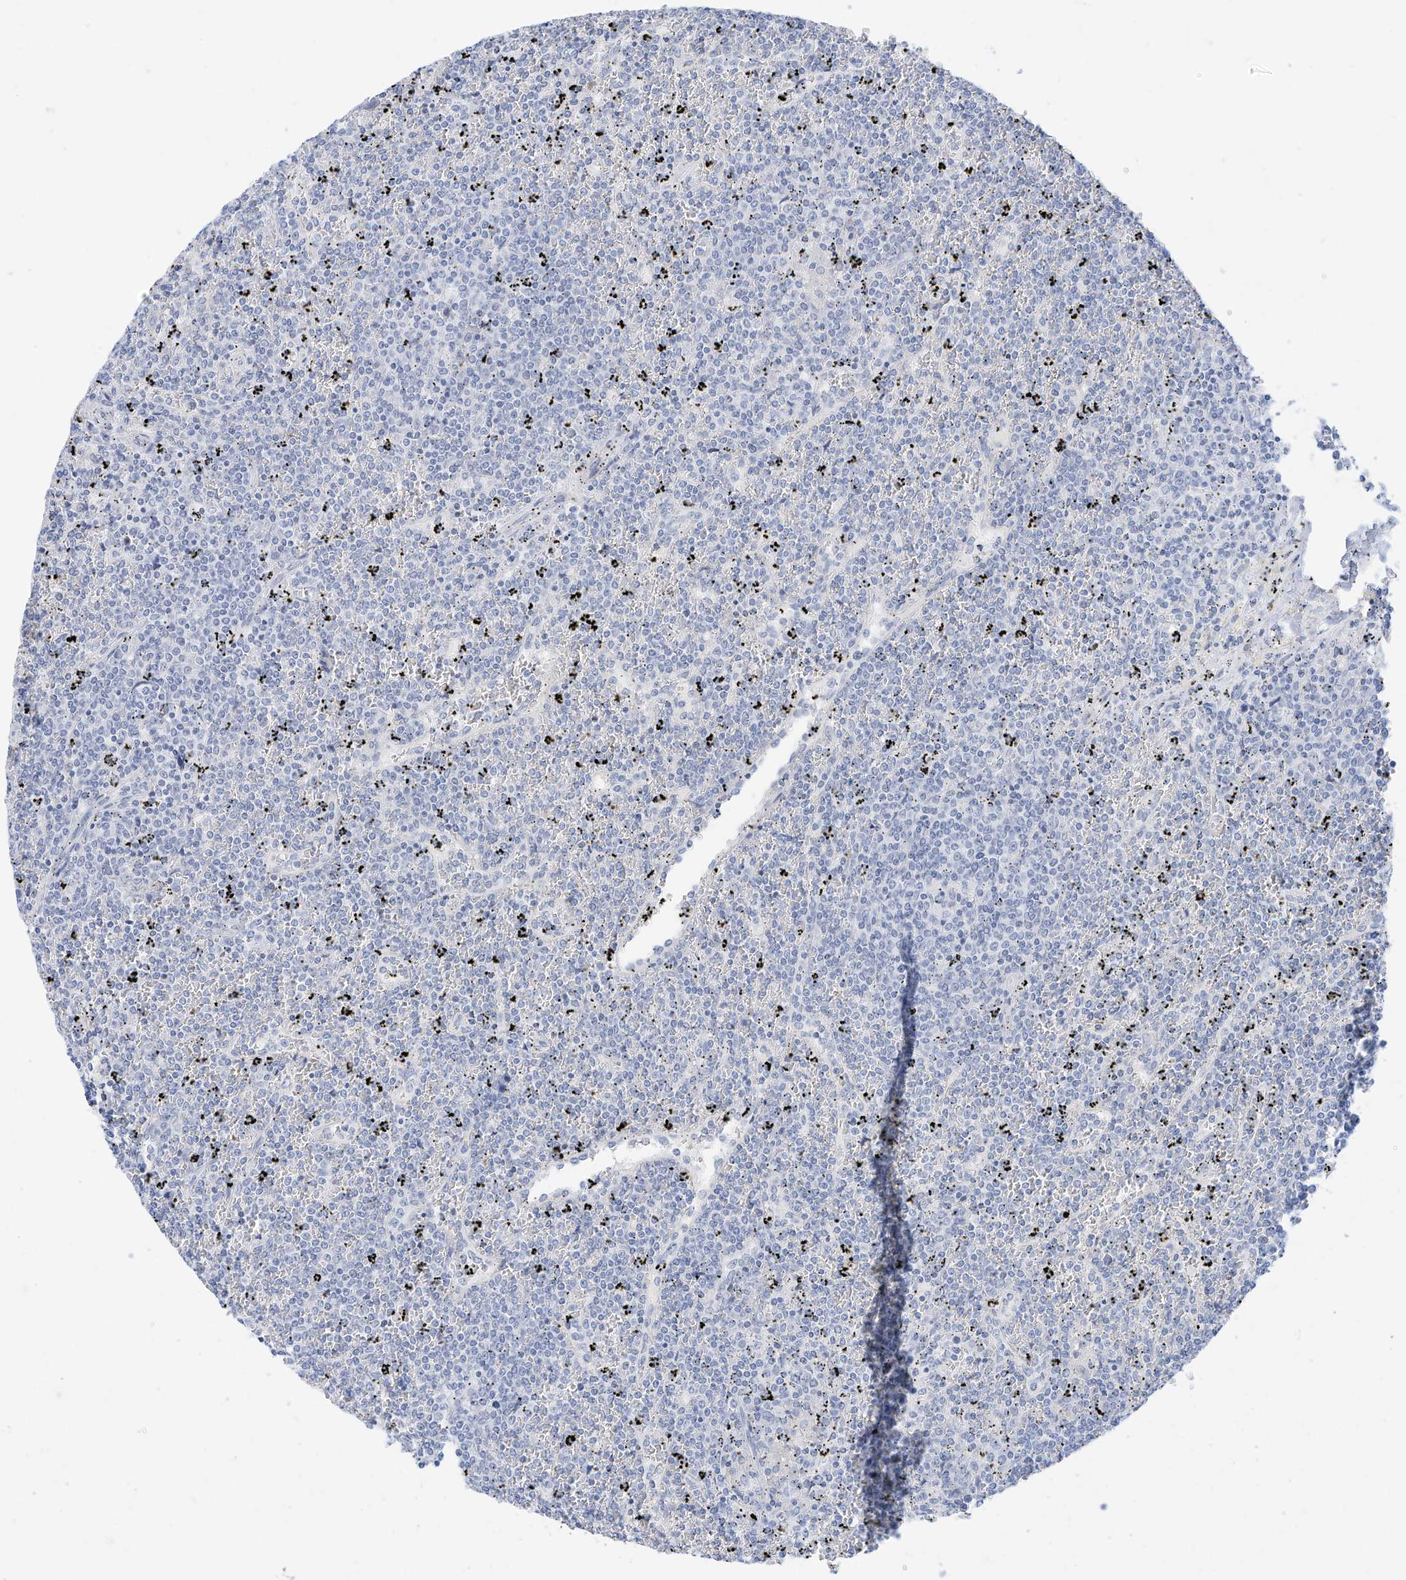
{"staining": {"intensity": "negative", "quantity": "none", "location": "none"}, "tissue": "lymphoma", "cell_type": "Tumor cells", "image_type": "cancer", "snomed": [{"axis": "morphology", "description": "Malignant lymphoma, non-Hodgkin's type, Low grade"}, {"axis": "topography", "description": "Spleen"}], "caption": "This micrograph is of low-grade malignant lymphoma, non-Hodgkin's type stained with immunohistochemistry (IHC) to label a protein in brown with the nuclei are counter-stained blue. There is no expression in tumor cells. Brightfield microscopy of IHC stained with DAB (3,3'-diaminobenzidine) (brown) and hematoxylin (blue), captured at high magnification.", "gene": "SPOCD1", "patient": {"sex": "female", "age": 19}}